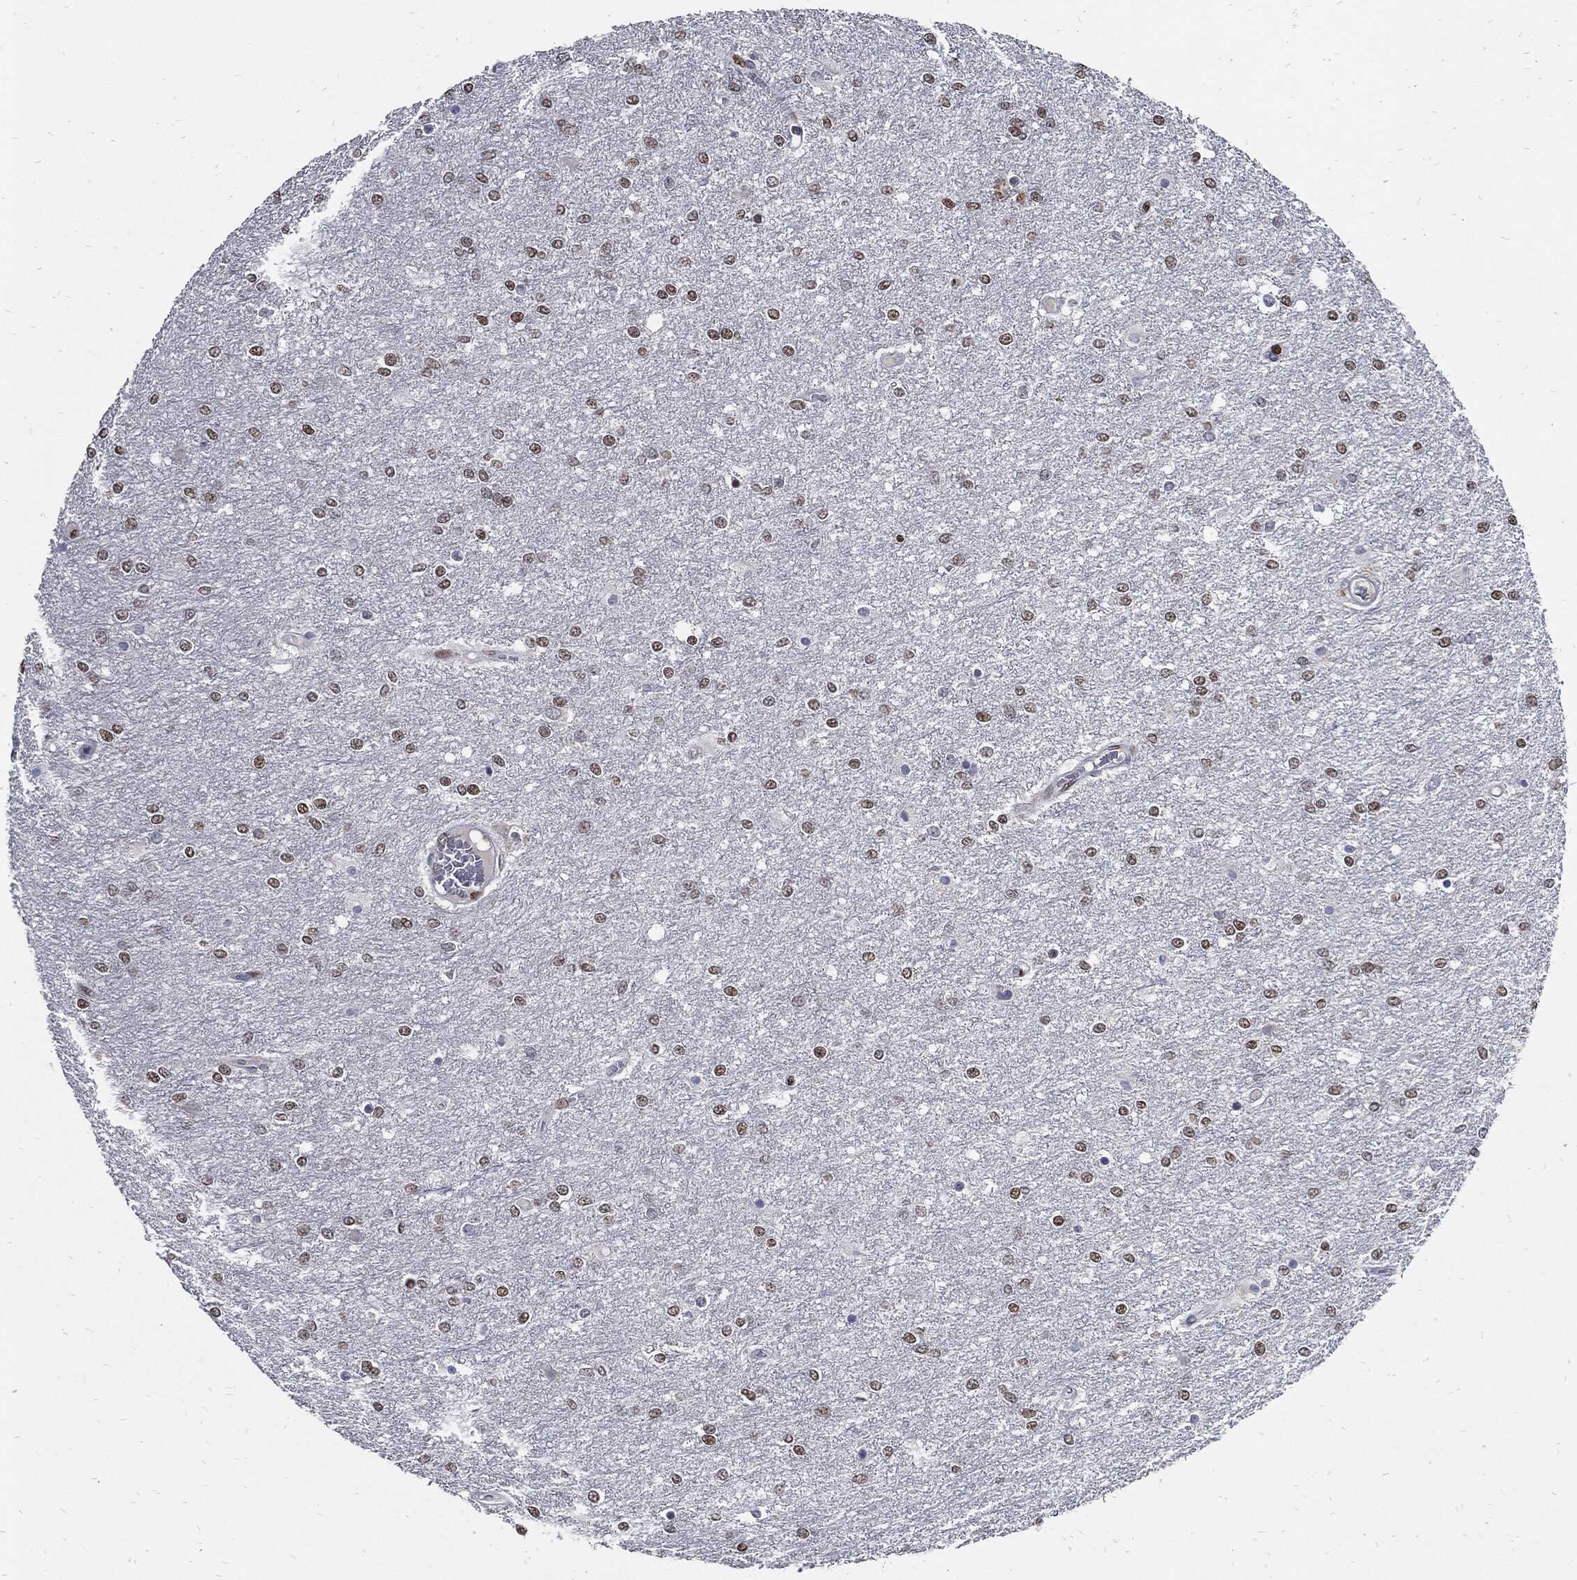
{"staining": {"intensity": "moderate", "quantity": "25%-75%", "location": "nuclear"}, "tissue": "glioma", "cell_type": "Tumor cells", "image_type": "cancer", "snomed": [{"axis": "morphology", "description": "Glioma, malignant, High grade"}, {"axis": "topography", "description": "Brain"}], "caption": "IHC staining of glioma, which demonstrates medium levels of moderate nuclear positivity in about 25%-75% of tumor cells indicating moderate nuclear protein staining. The staining was performed using DAB (brown) for protein detection and nuclei were counterstained in hematoxylin (blue).", "gene": "JUN", "patient": {"sex": "female", "age": 61}}